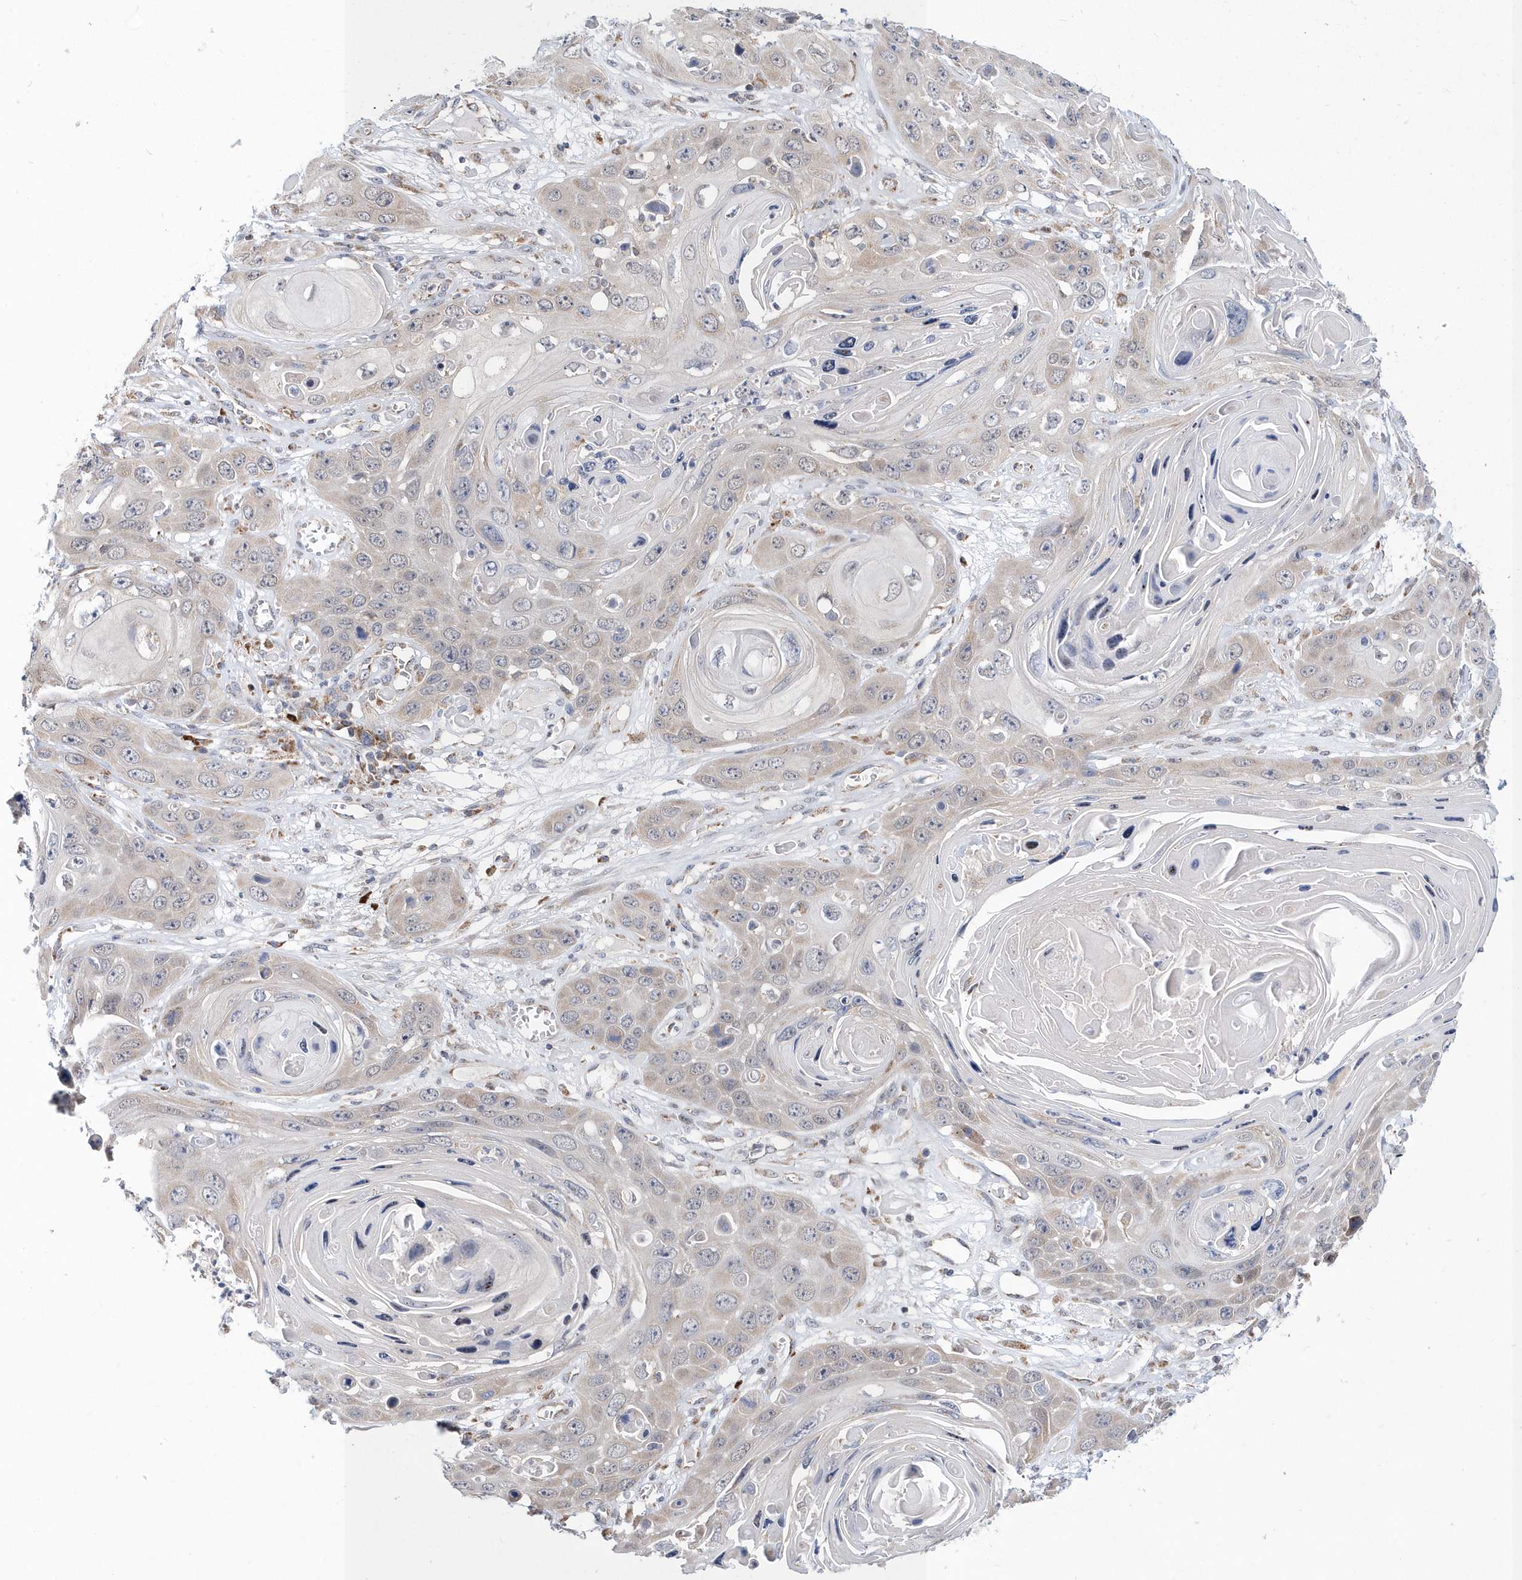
{"staining": {"intensity": "negative", "quantity": "none", "location": "none"}, "tissue": "skin cancer", "cell_type": "Tumor cells", "image_type": "cancer", "snomed": [{"axis": "morphology", "description": "Squamous cell carcinoma, NOS"}, {"axis": "topography", "description": "Skin"}], "caption": "High power microscopy micrograph of an immunohistochemistry histopathology image of skin squamous cell carcinoma, revealing no significant staining in tumor cells.", "gene": "SPATA5", "patient": {"sex": "male", "age": 55}}